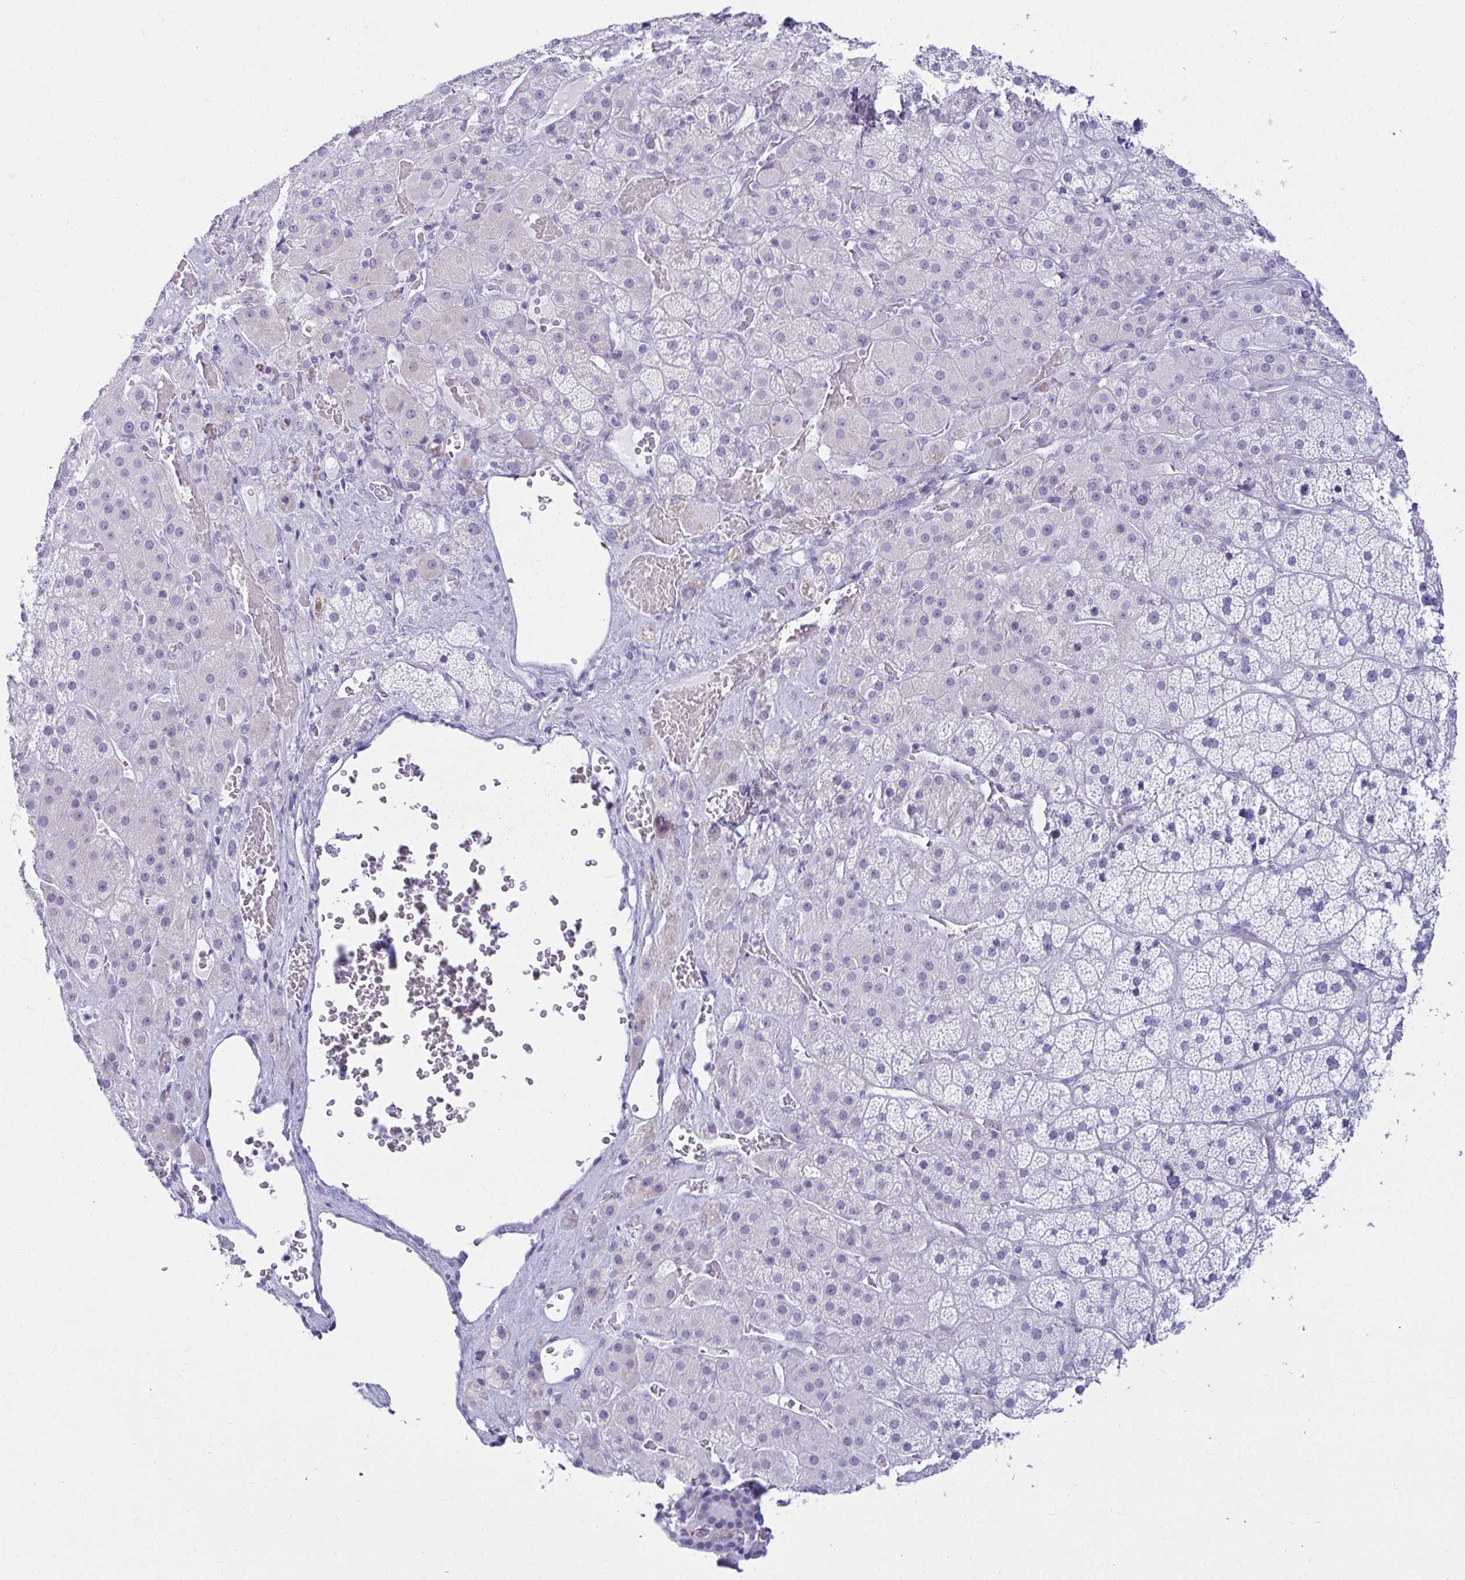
{"staining": {"intensity": "negative", "quantity": "none", "location": "none"}, "tissue": "adrenal gland", "cell_type": "Glandular cells", "image_type": "normal", "snomed": [{"axis": "morphology", "description": "Normal tissue, NOS"}, {"axis": "topography", "description": "Adrenal gland"}], "caption": "There is no significant staining in glandular cells of adrenal gland. (Stains: DAB (3,3'-diaminobenzidine) IHC with hematoxylin counter stain, Microscopy: brightfield microscopy at high magnification).", "gene": "CLGN", "patient": {"sex": "male", "age": 57}}